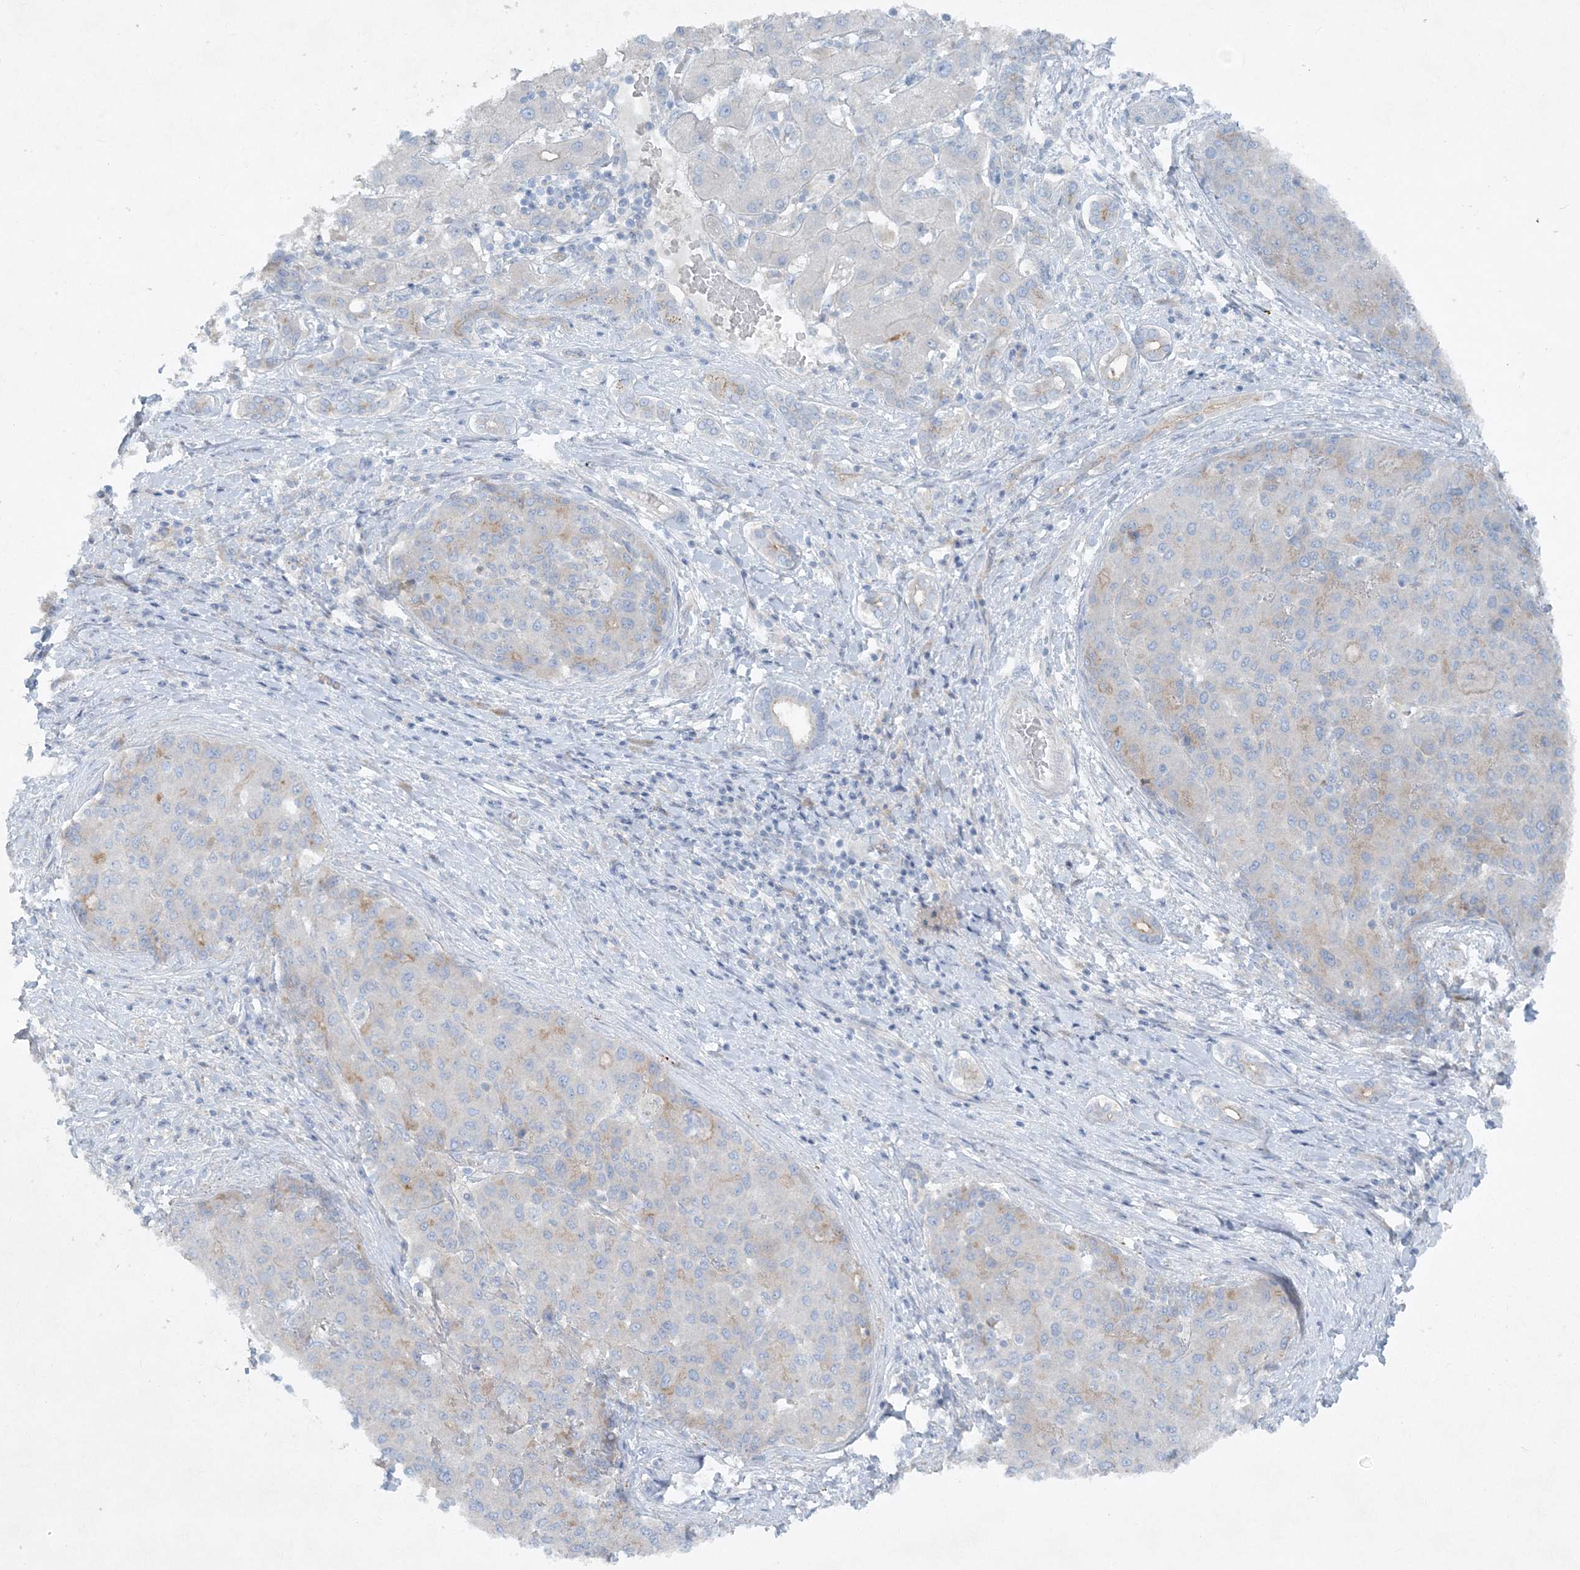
{"staining": {"intensity": "negative", "quantity": "none", "location": "none"}, "tissue": "liver cancer", "cell_type": "Tumor cells", "image_type": "cancer", "snomed": [{"axis": "morphology", "description": "Carcinoma, Hepatocellular, NOS"}, {"axis": "topography", "description": "Liver"}], "caption": "Immunohistochemical staining of liver hepatocellular carcinoma demonstrates no significant expression in tumor cells. Brightfield microscopy of IHC stained with DAB (3,3'-diaminobenzidine) (brown) and hematoxylin (blue), captured at high magnification.", "gene": "ATP11A", "patient": {"sex": "male", "age": 65}}